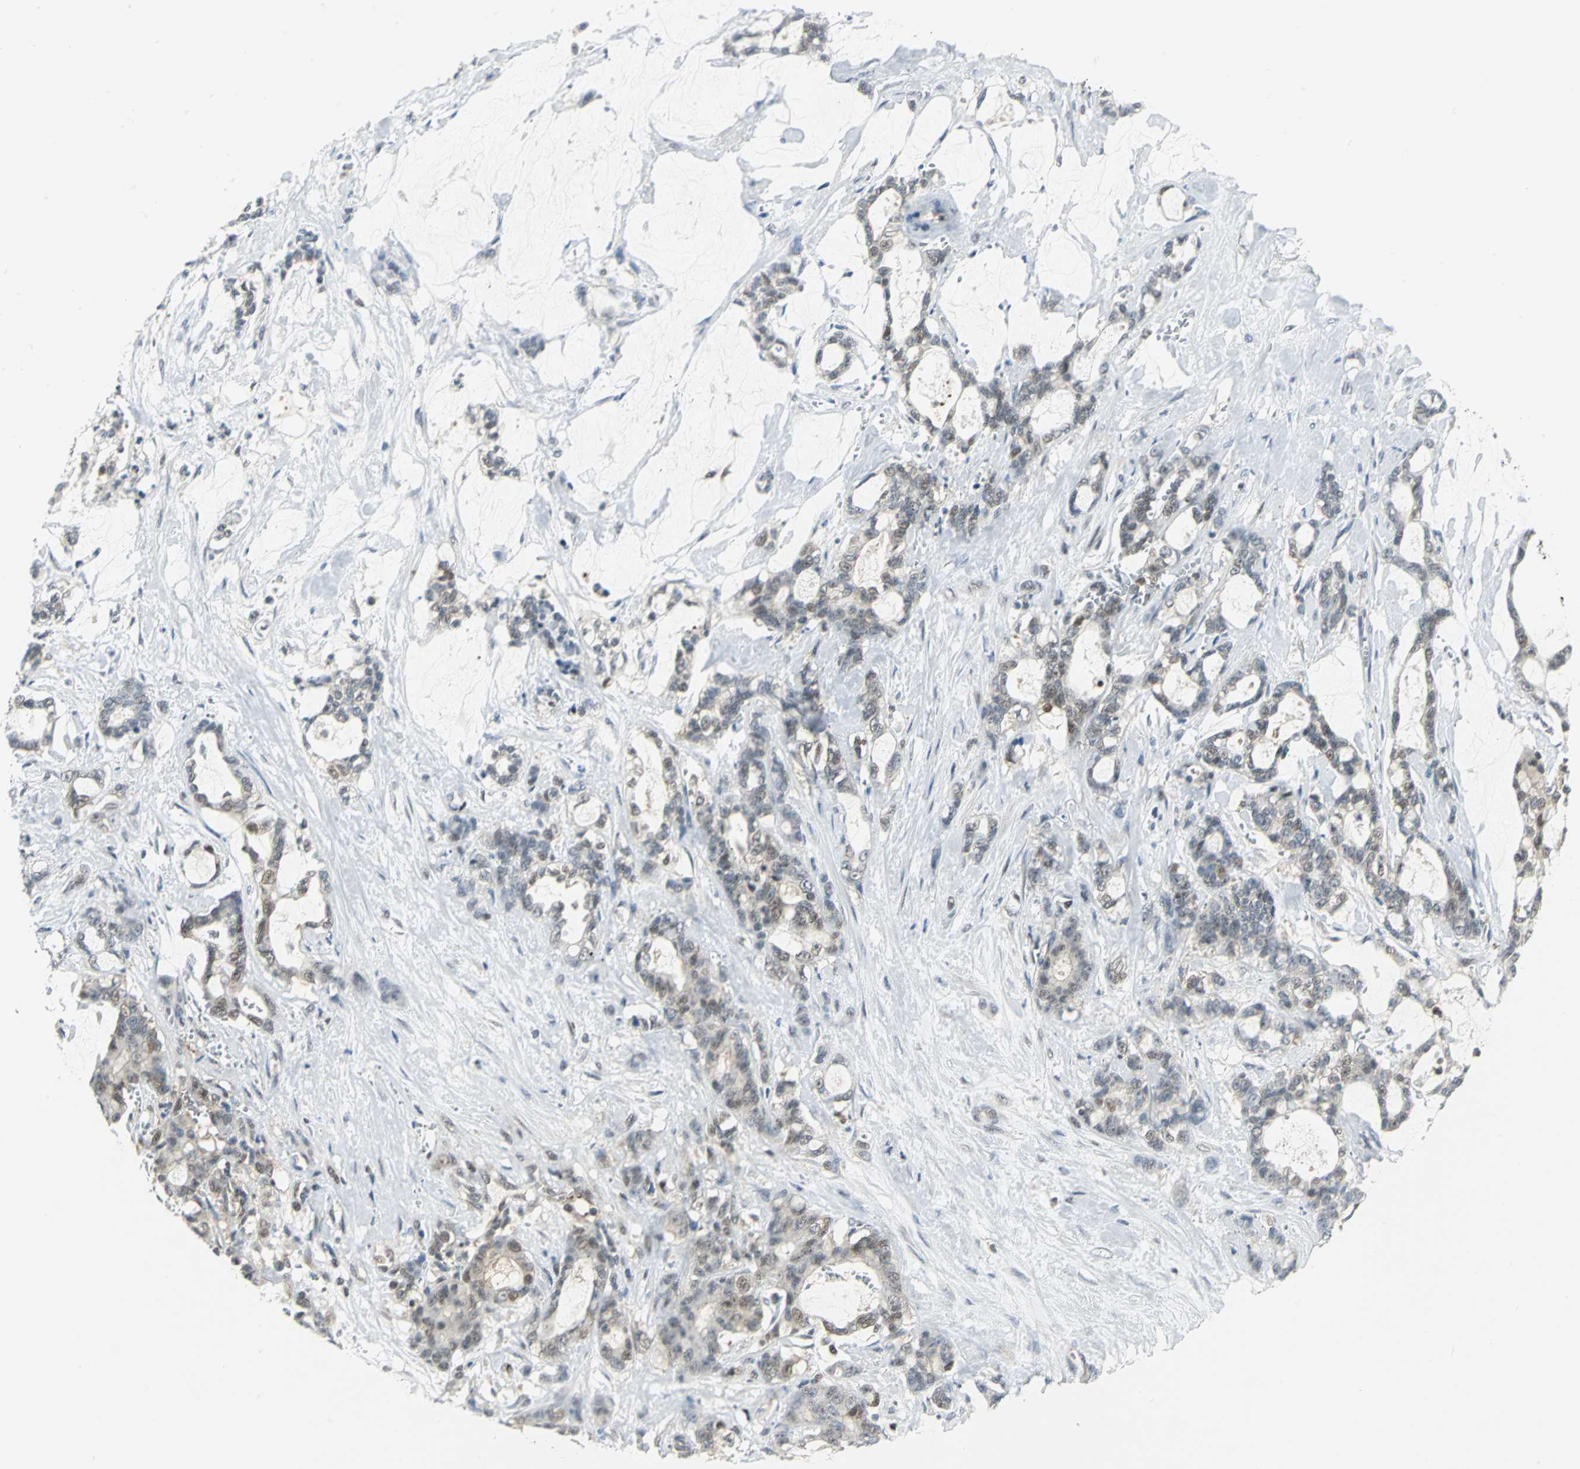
{"staining": {"intensity": "weak", "quantity": "<25%", "location": "nuclear"}, "tissue": "pancreatic cancer", "cell_type": "Tumor cells", "image_type": "cancer", "snomed": [{"axis": "morphology", "description": "Adenocarcinoma, NOS"}, {"axis": "topography", "description": "Pancreas"}], "caption": "Immunohistochemistry (IHC) of human pancreatic adenocarcinoma demonstrates no expression in tumor cells.", "gene": "PSMA4", "patient": {"sex": "female", "age": 73}}